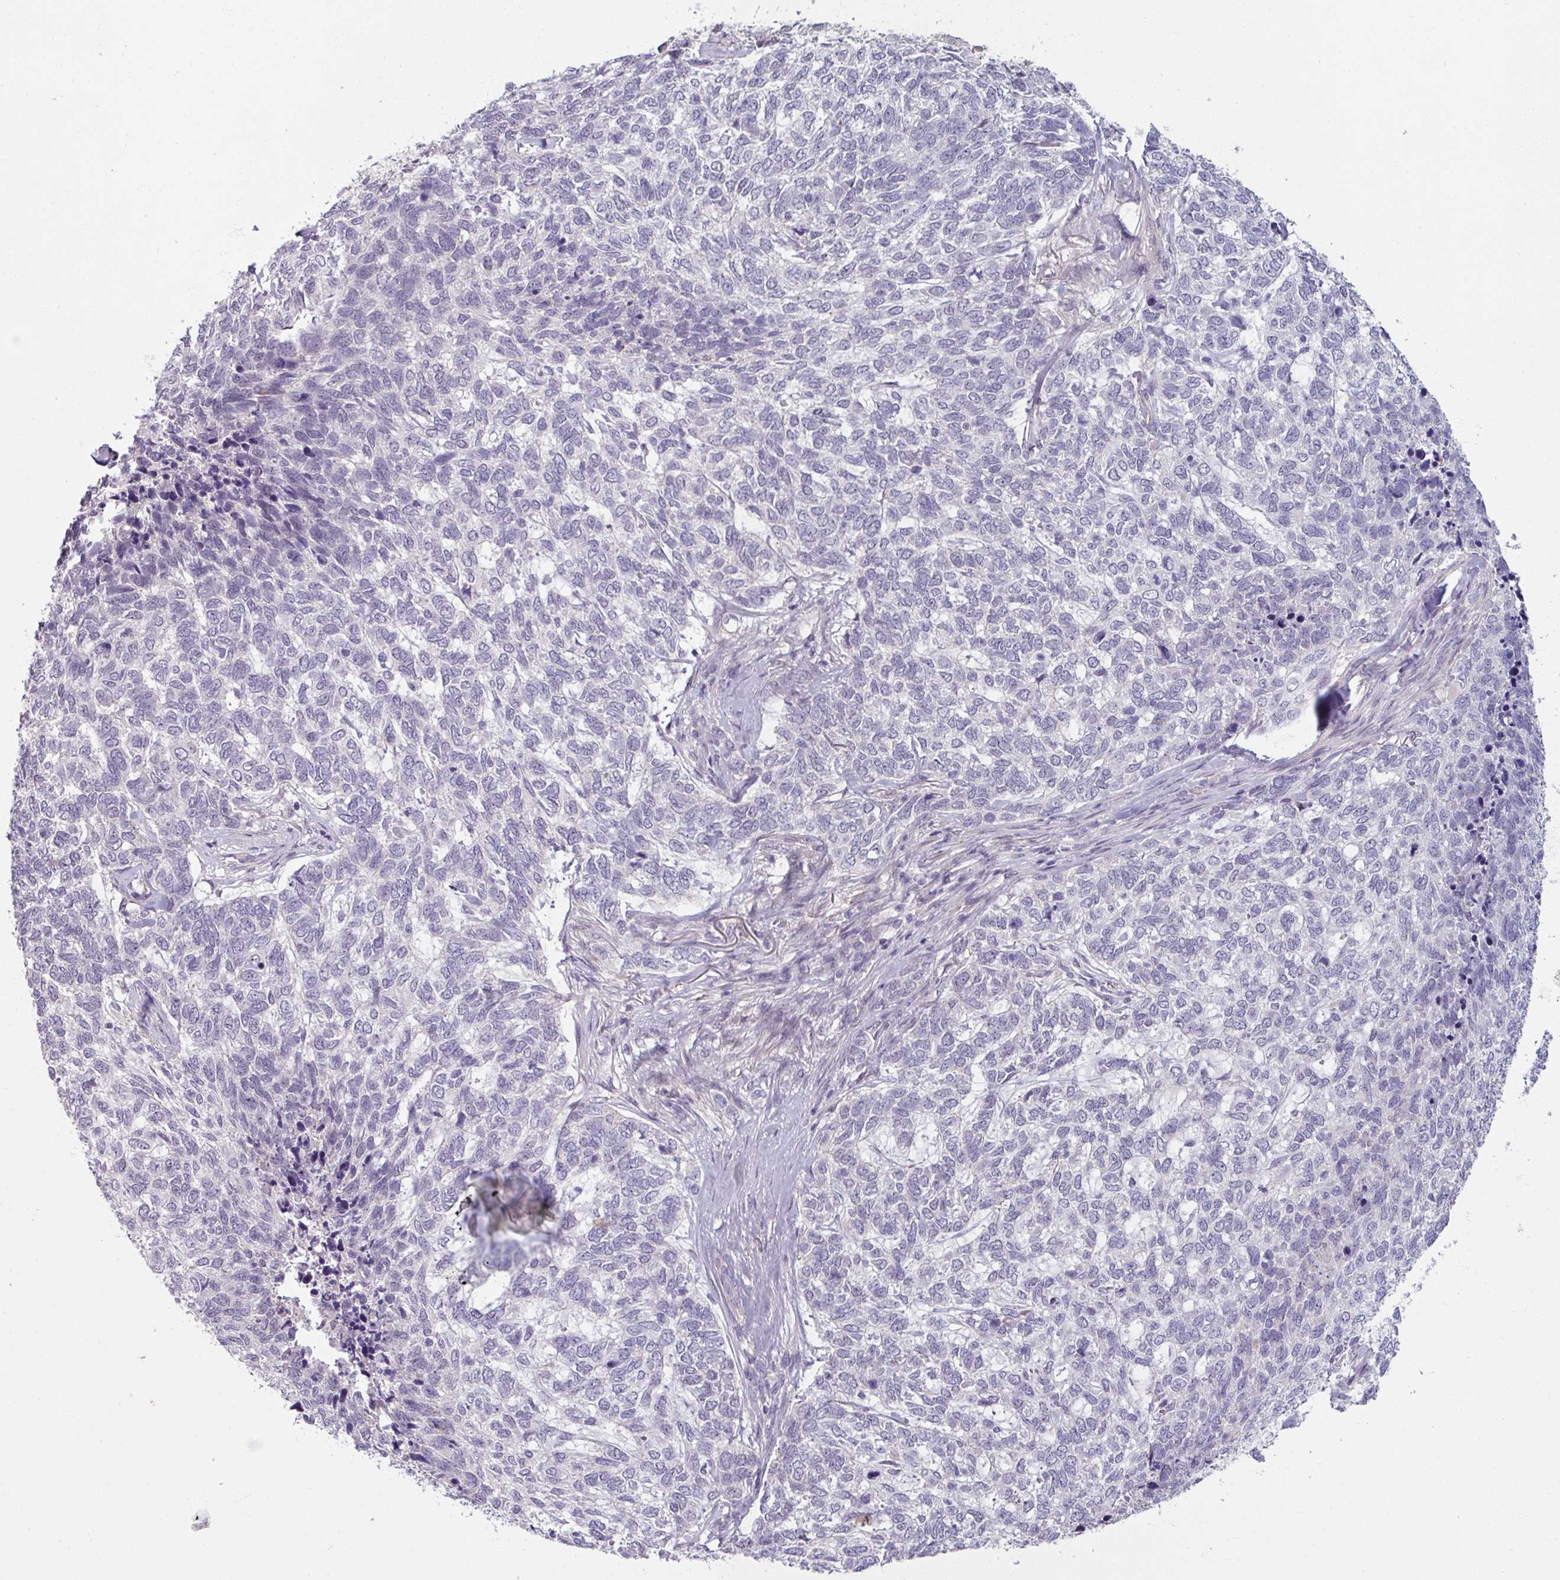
{"staining": {"intensity": "negative", "quantity": "none", "location": "none"}, "tissue": "skin cancer", "cell_type": "Tumor cells", "image_type": "cancer", "snomed": [{"axis": "morphology", "description": "Basal cell carcinoma"}, {"axis": "topography", "description": "Skin"}], "caption": "Tumor cells are negative for protein expression in human basal cell carcinoma (skin). (DAB (3,3'-diaminobenzidine) immunohistochemistry (IHC) visualized using brightfield microscopy, high magnification).", "gene": "UVSSA", "patient": {"sex": "female", "age": 65}}